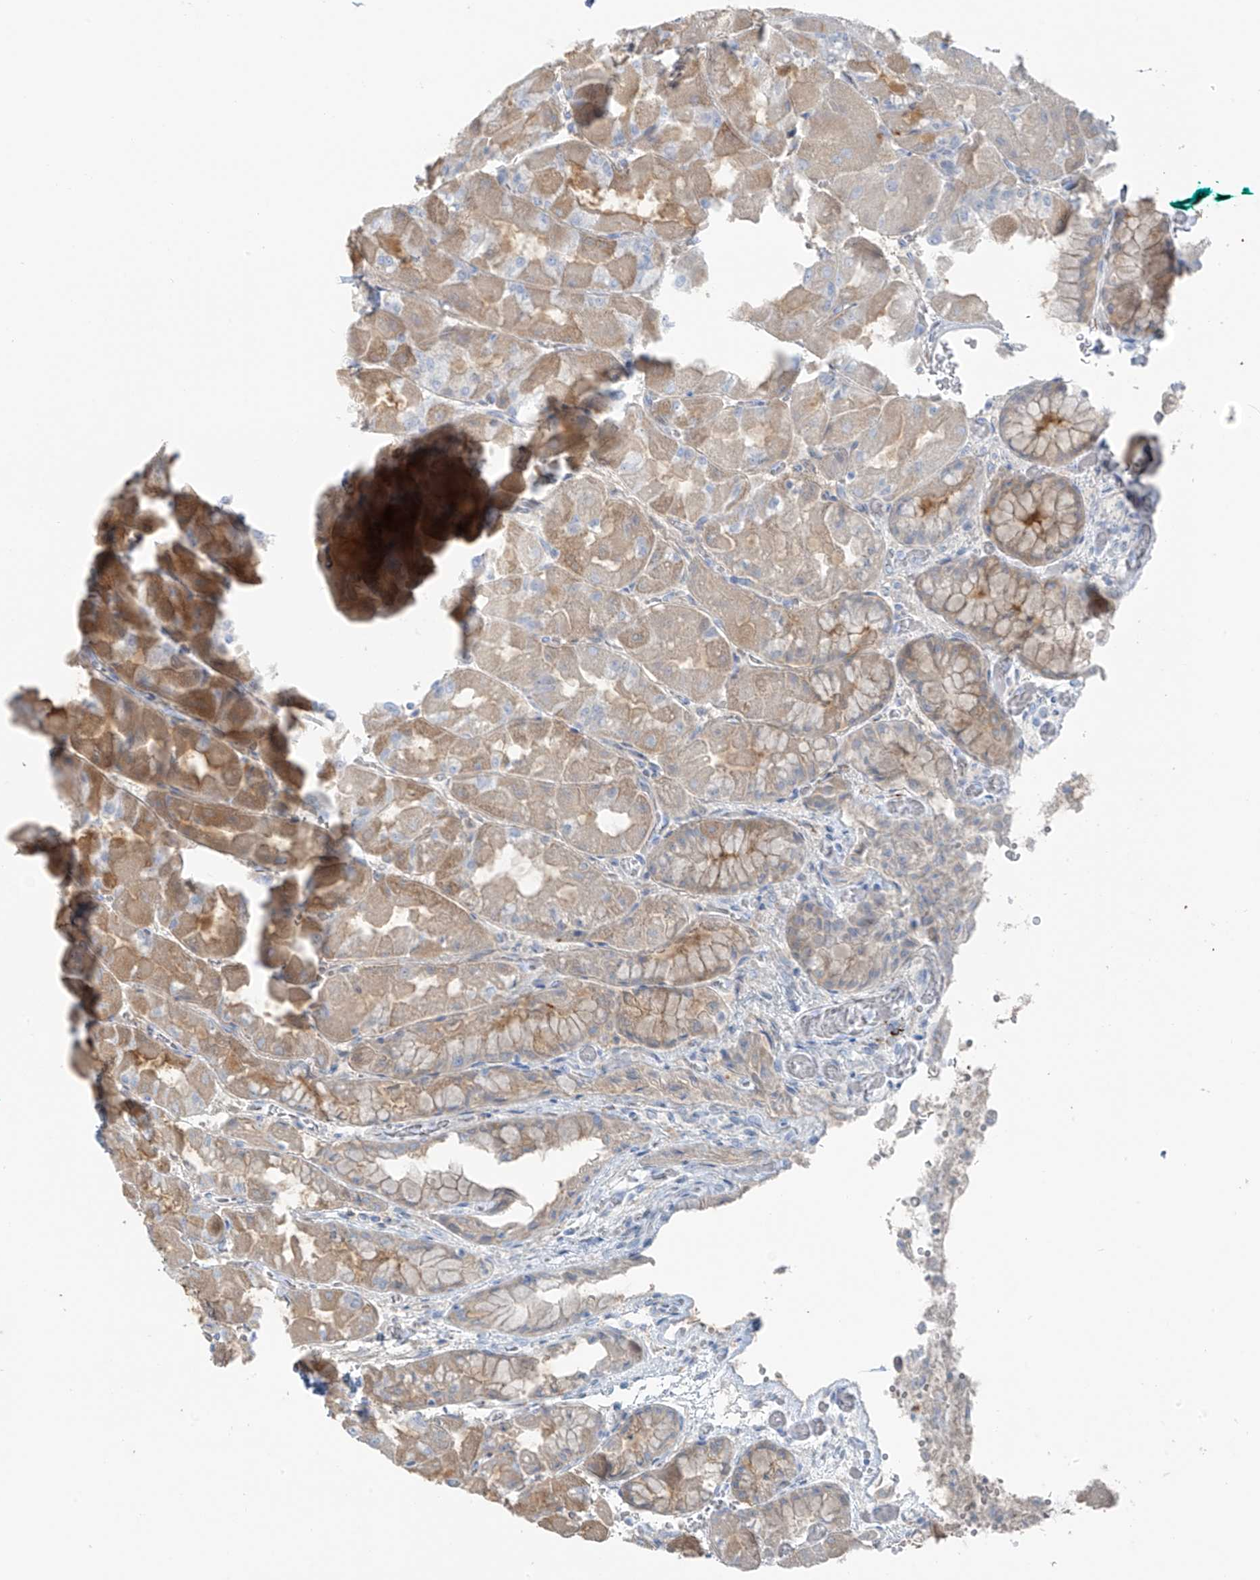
{"staining": {"intensity": "moderate", "quantity": "25%-75%", "location": "cytoplasmic/membranous"}, "tissue": "stomach", "cell_type": "Glandular cells", "image_type": "normal", "snomed": [{"axis": "morphology", "description": "Normal tissue, NOS"}, {"axis": "topography", "description": "Stomach"}], "caption": "Immunohistochemistry (DAB (3,3'-diaminobenzidine)) staining of normal stomach demonstrates moderate cytoplasmic/membranous protein positivity in about 25%-75% of glandular cells.", "gene": "SLC25A43", "patient": {"sex": "female", "age": 61}}